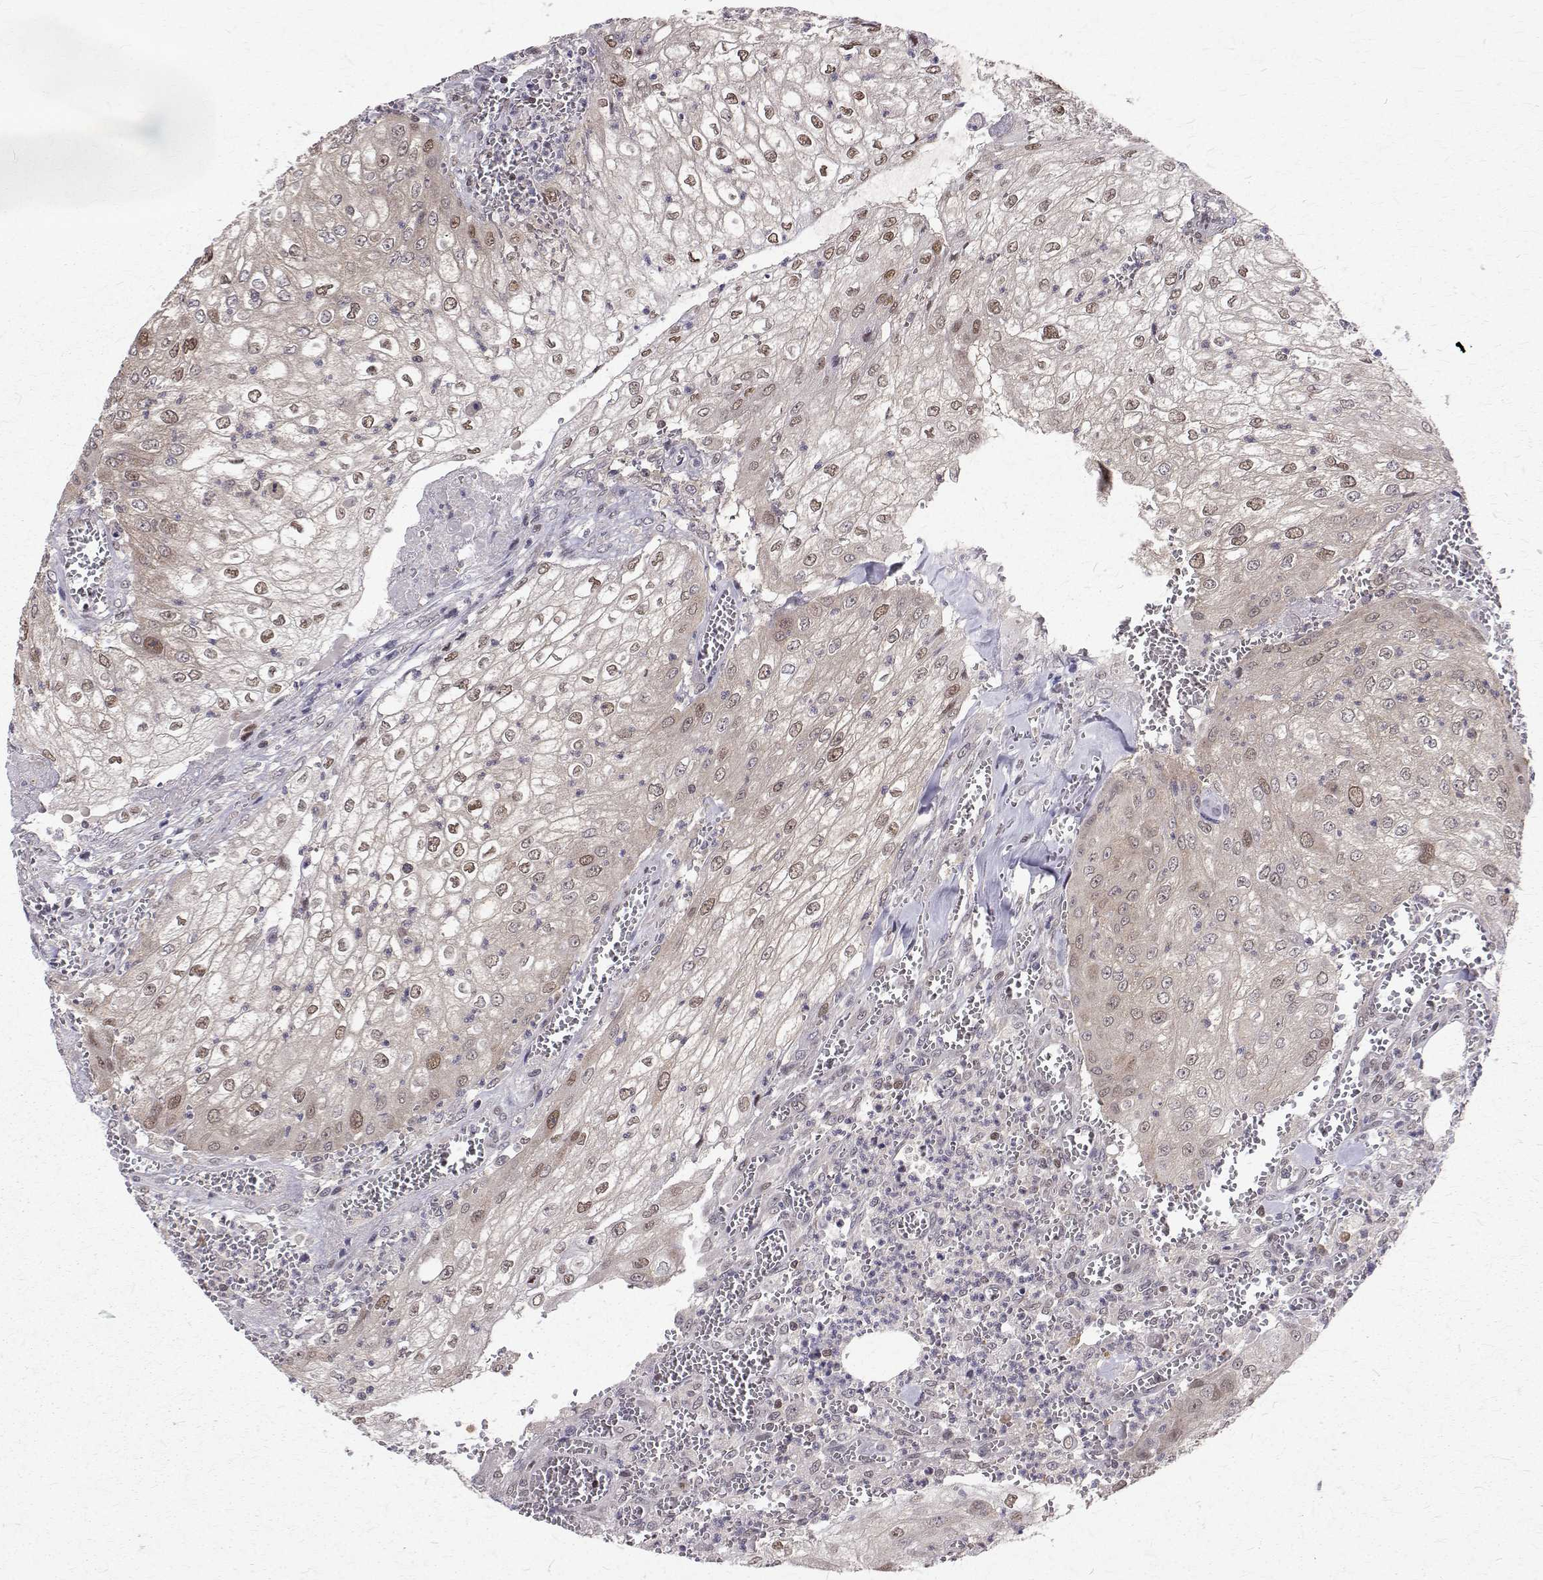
{"staining": {"intensity": "moderate", "quantity": ">75%", "location": "nuclear"}, "tissue": "urothelial cancer", "cell_type": "Tumor cells", "image_type": "cancer", "snomed": [{"axis": "morphology", "description": "Urothelial carcinoma, High grade"}, {"axis": "topography", "description": "Urinary bladder"}], "caption": "Immunohistochemistry of urothelial cancer demonstrates medium levels of moderate nuclear expression in about >75% of tumor cells. The staining was performed using DAB to visualize the protein expression in brown, while the nuclei were stained in blue with hematoxylin (Magnification: 20x).", "gene": "NIF3L1", "patient": {"sex": "male", "age": 62}}